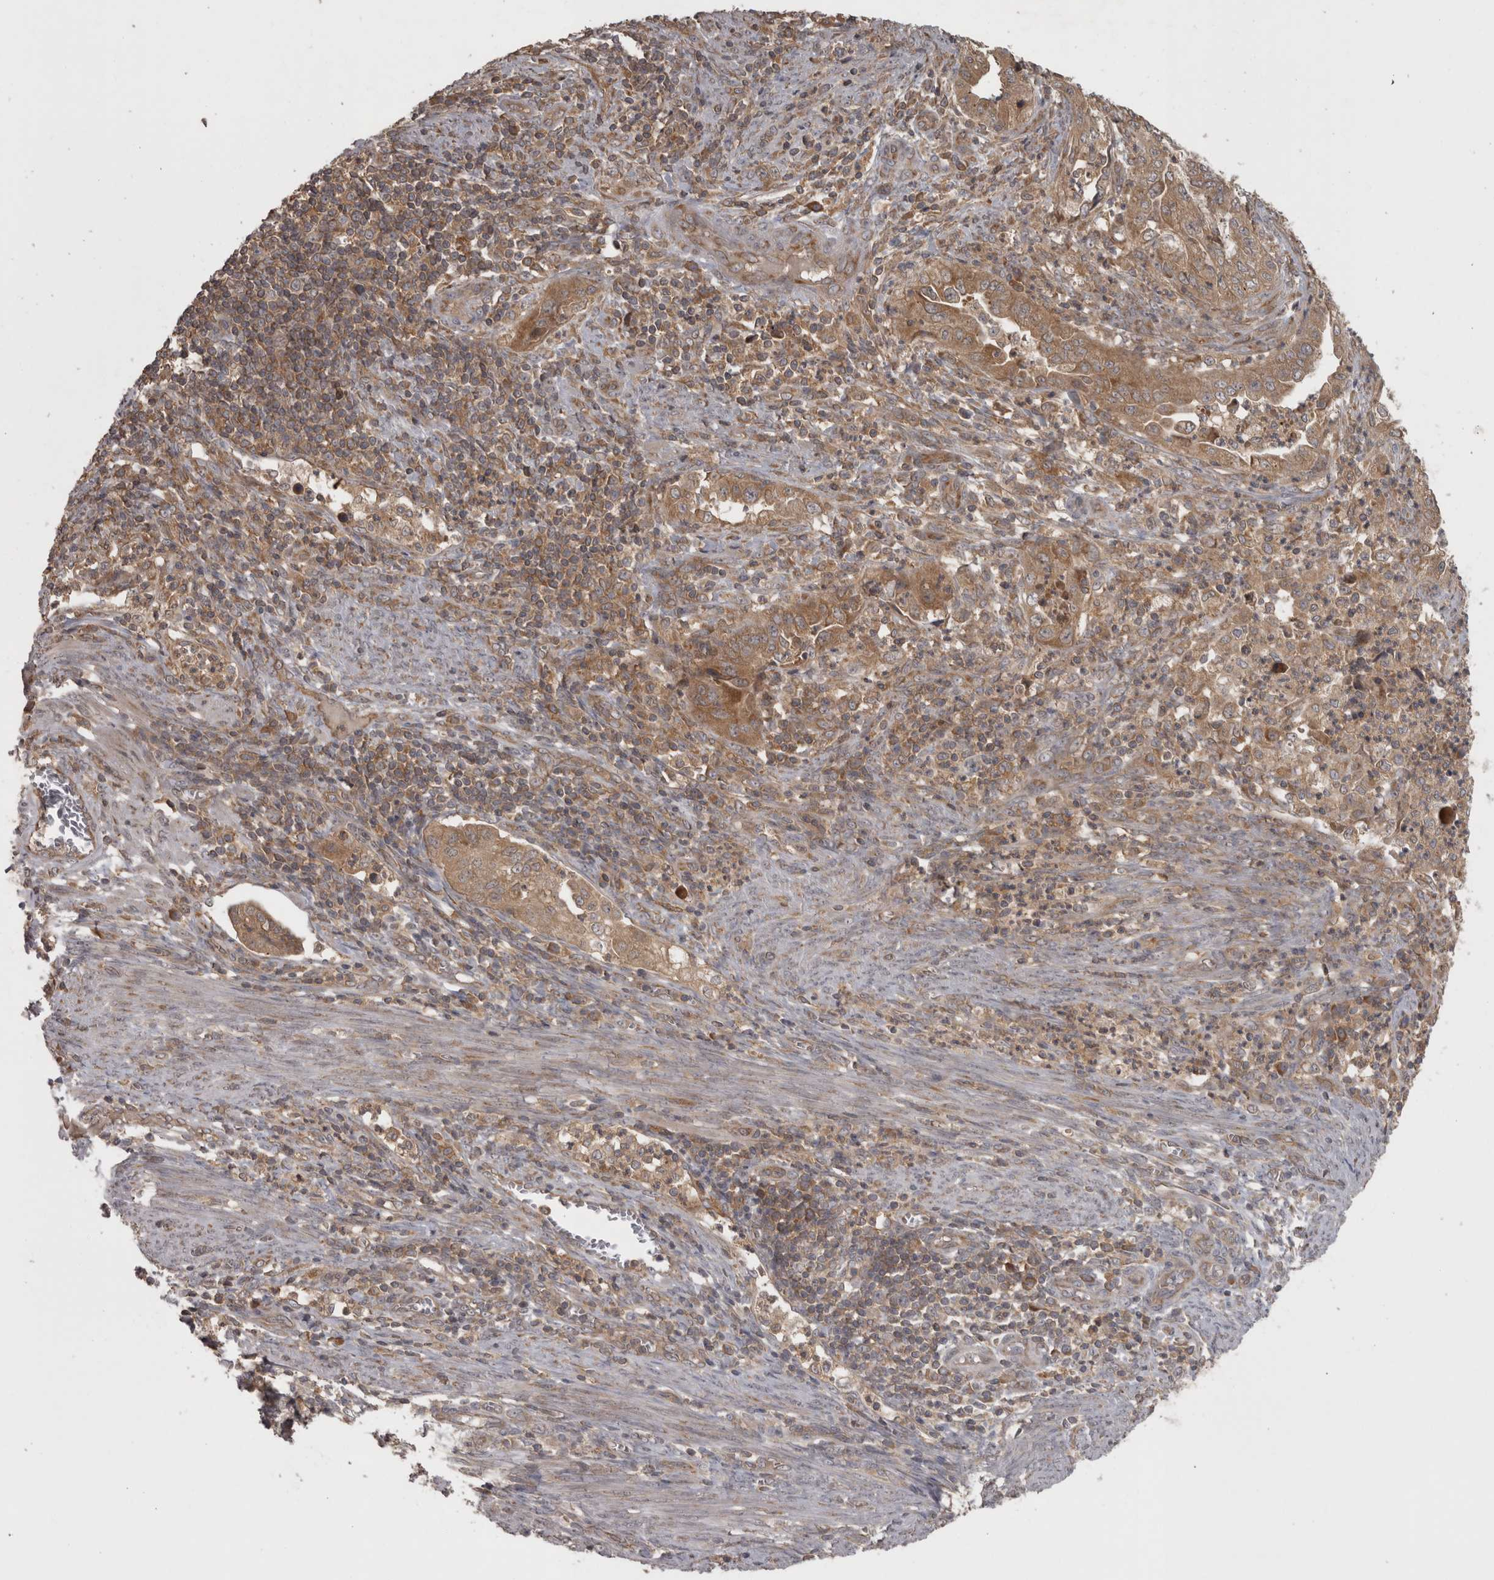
{"staining": {"intensity": "moderate", "quantity": ">75%", "location": "cytoplasmic/membranous"}, "tissue": "endometrial cancer", "cell_type": "Tumor cells", "image_type": "cancer", "snomed": [{"axis": "morphology", "description": "Adenocarcinoma, NOS"}, {"axis": "topography", "description": "Endometrium"}], "caption": "IHC image of neoplastic tissue: human adenocarcinoma (endometrial) stained using immunohistochemistry (IHC) exhibits medium levels of moderate protein expression localized specifically in the cytoplasmic/membranous of tumor cells, appearing as a cytoplasmic/membranous brown color.", "gene": "MICU3", "patient": {"sex": "female", "age": 51}}